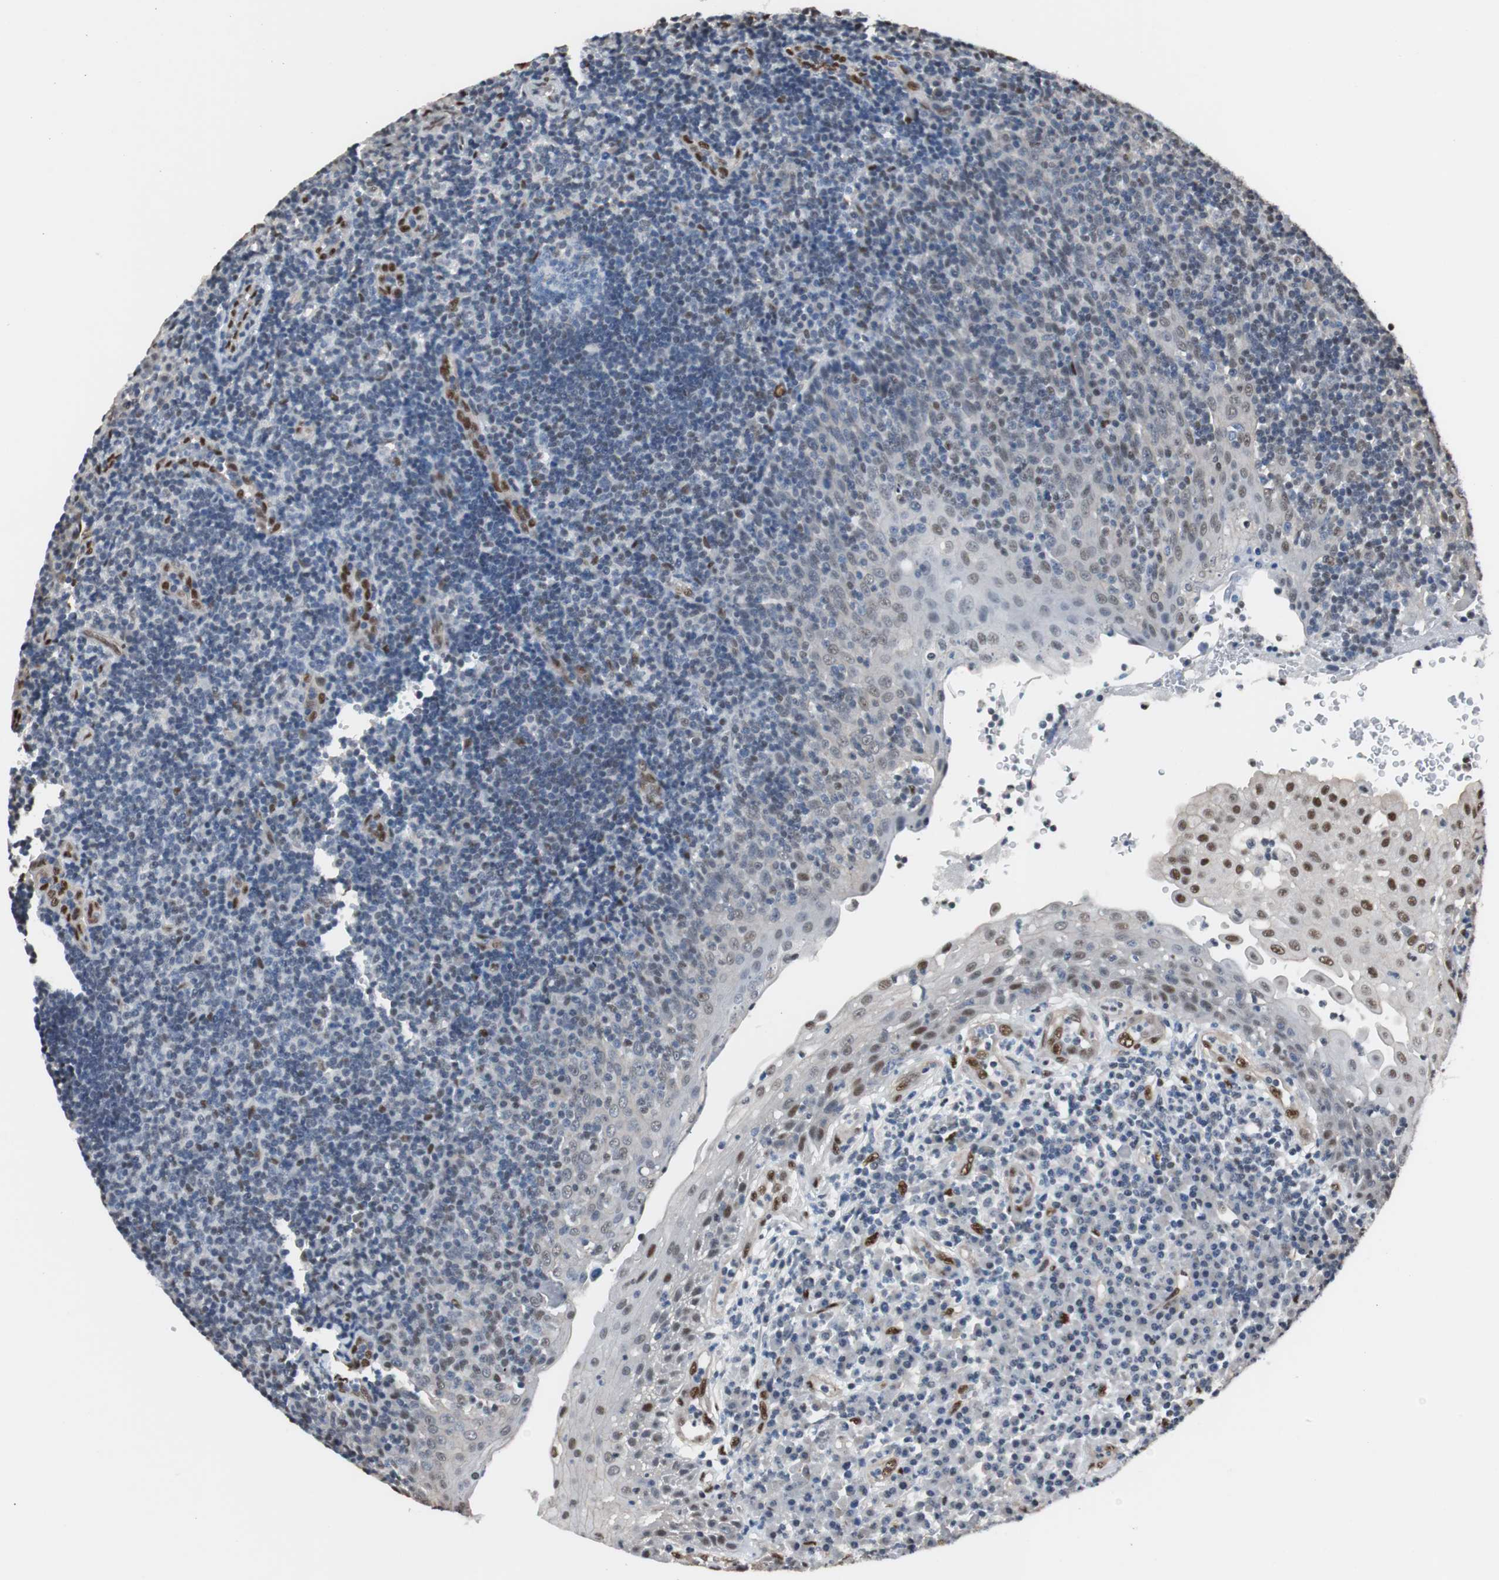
{"staining": {"intensity": "weak", "quantity": "<25%", "location": "nuclear"}, "tissue": "tonsil", "cell_type": "Germinal center cells", "image_type": "normal", "snomed": [{"axis": "morphology", "description": "Normal tissue, NOS"}, {"axis": "topography", "description": "Tonsil"}], "caption": "Protein analysis of unremarkable tonsil demonstrates no significant expression in germinal center cells.", "gene": "PML", "patient": {"sex": "female", "age": 40}}